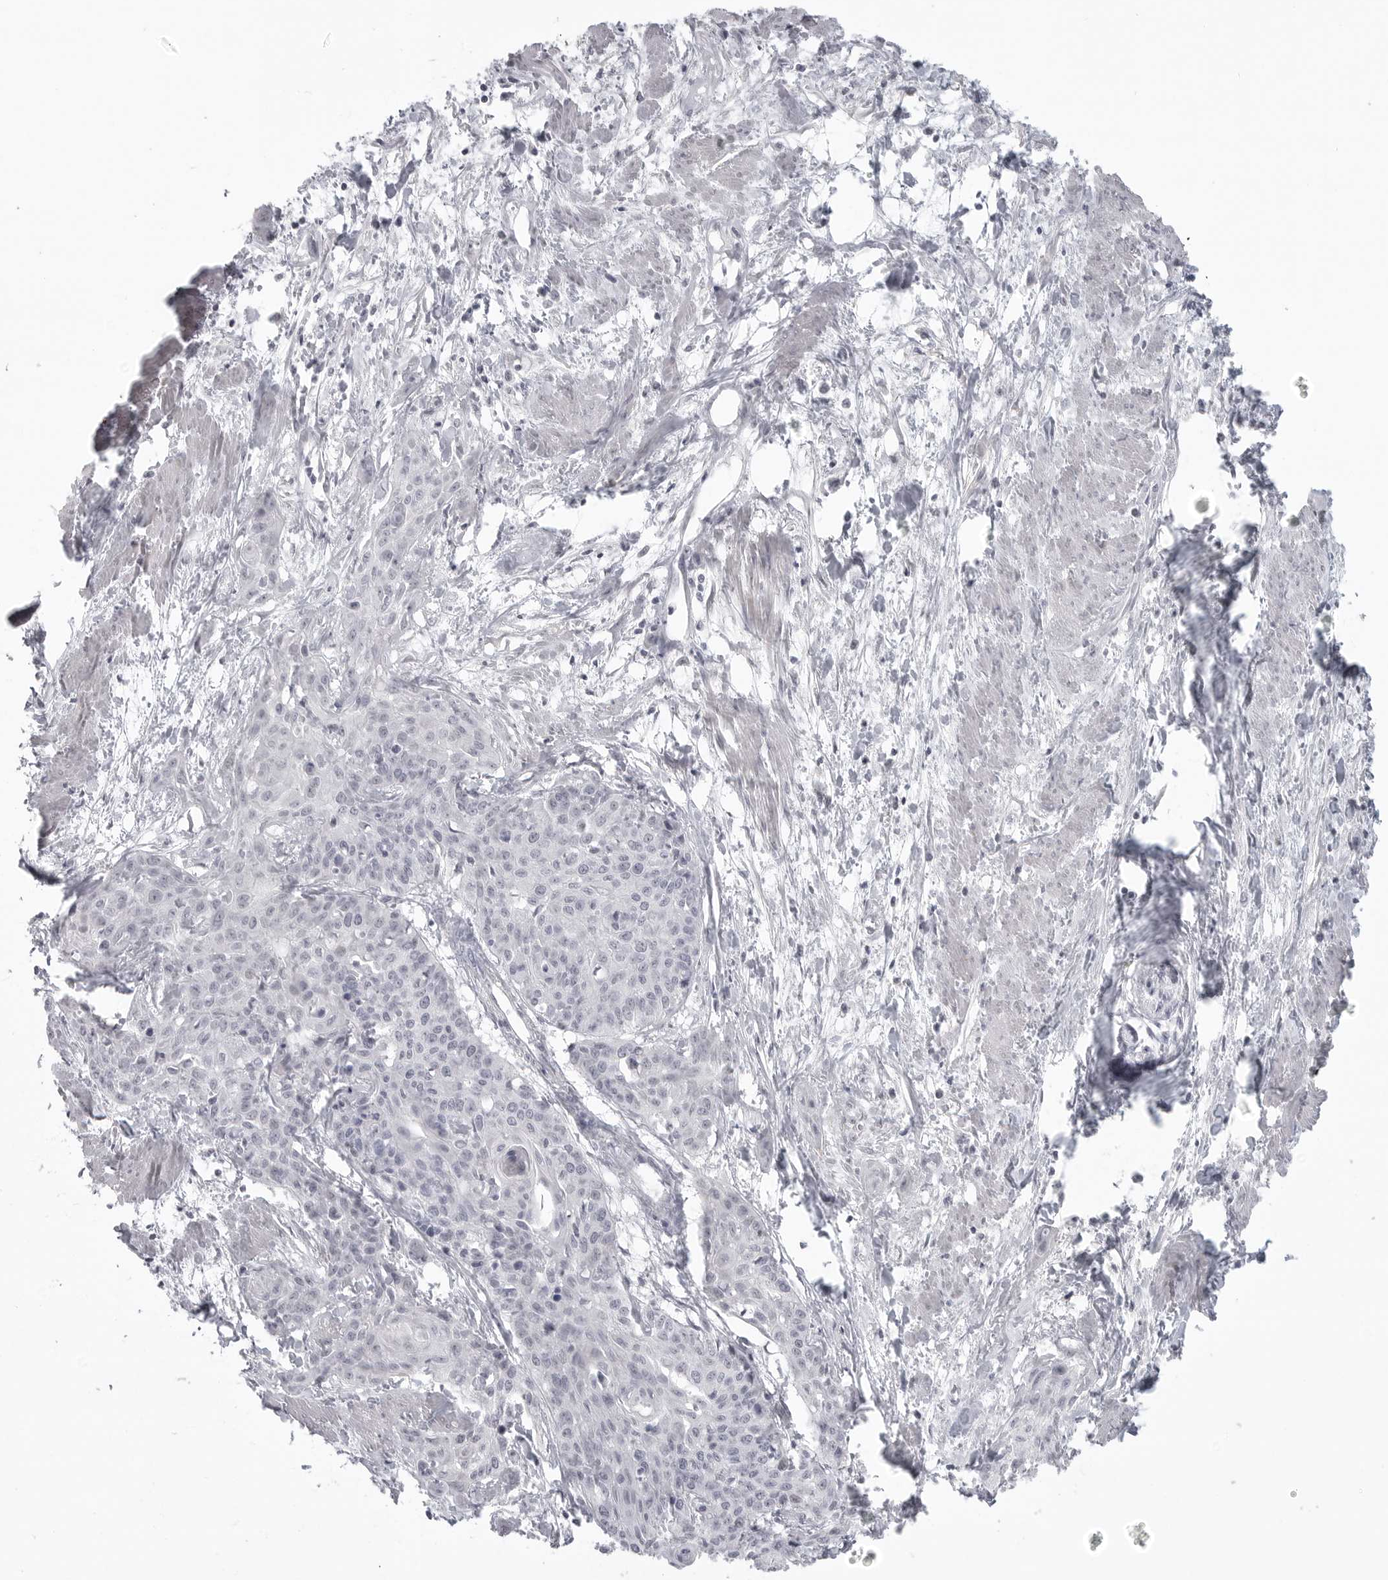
{"staining": {"intensity": "negative", "quantity": "none", "location": "none"}, "tissue": "cervical cancer", "cell_type": "Tumor cells", "image_type": "cancer", "snomed": [{"axis": "morphology", "description": "Squamous cell carcinoma, NOS"}, {"axis": "topography", "description": "Cervix"}], "caption": "Immunohistochemical staining of cervical cancer reveals no significant staining in tumor cells. Nuclei are stained in blue.", "gene": "TCTN3", "patient": {"sex": "female", "age": 57}}